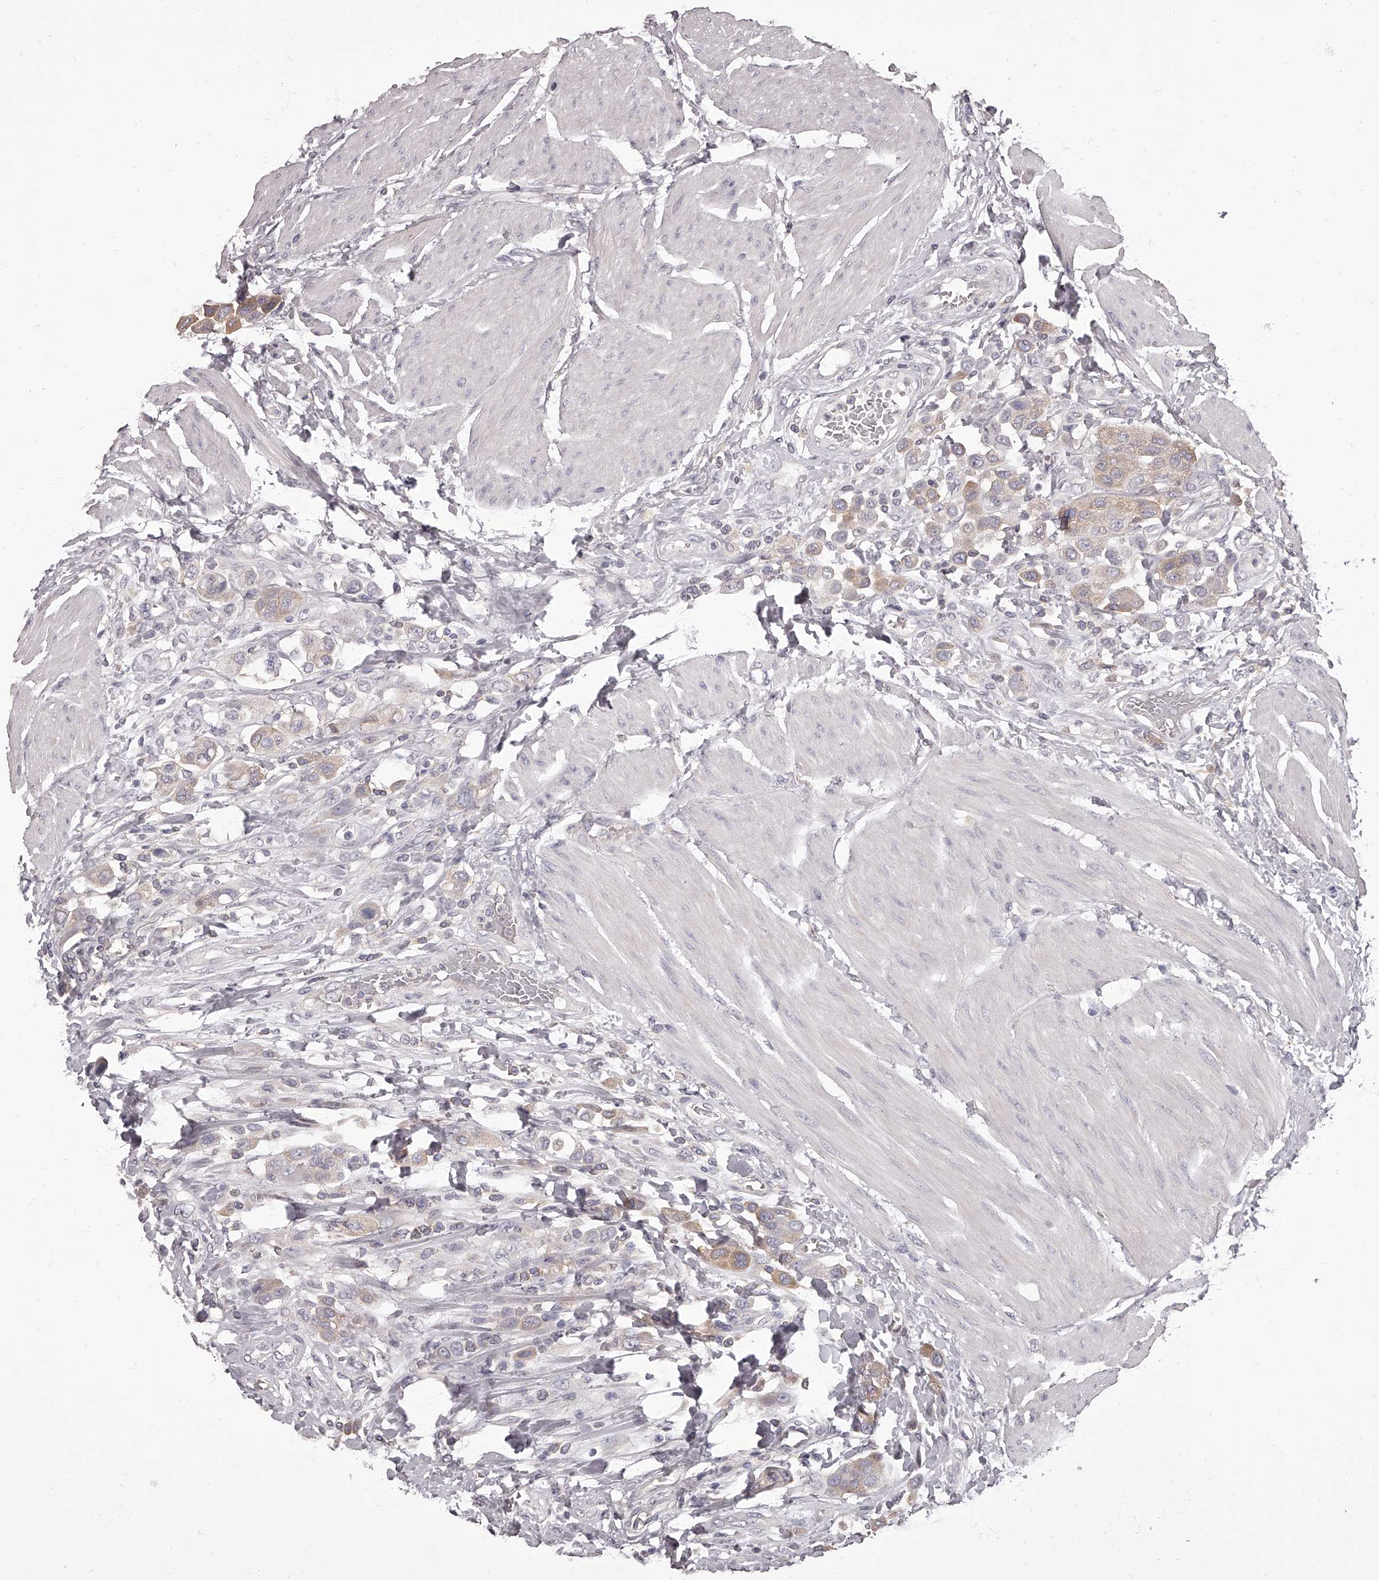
{"staining": {"intensity": "weak", "quantity": "<25%", "location": "cytoplasmic/membranous"}, "tissue": "urothelial cancer", "cell_type": "Tumor cells", "image_type": "cancer", "snomed": [{"axis": "morphology", "description": "Urothelial carcinoma, High grade"}, {"axis": "topography", "description": "Urinary bladder"}], "caption": "IHC photomicrograph of neoplastic tissue: human urothelial cancer stained with DAB (3,3'-diaminobenzidine) demonstrates no significant protein positivity in tumor cells. (Brightfield microscopy of DAB (3,3'-diaminobenzidine) immunohistochemistry (IHC) at high magnification).", "gene": "APEH", "patient": {"sex": "male", "age": 50}}